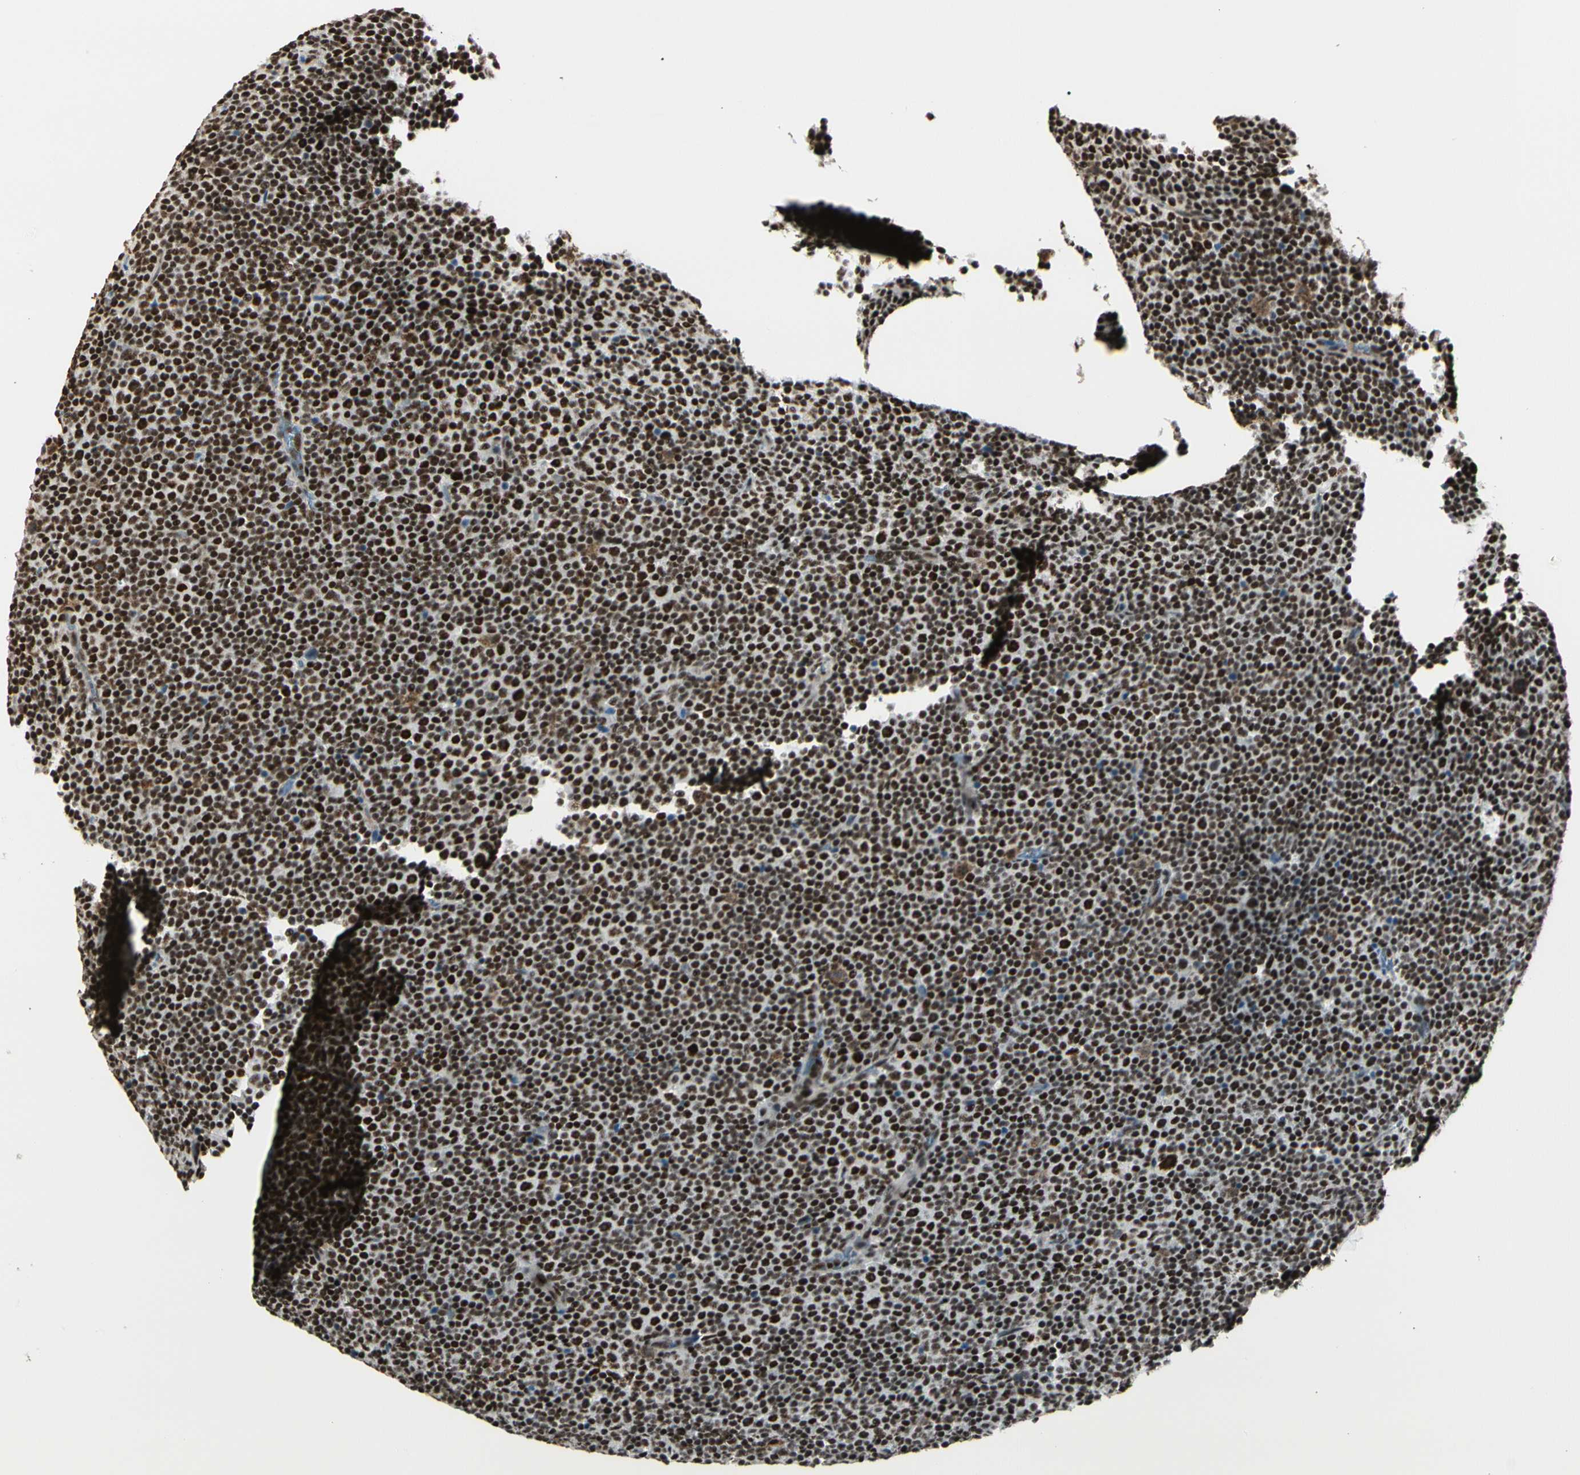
{"staining": {"intensity": "strong", "quantity": ">75%", "location": "nuclear"}, "tissue": "lymphoma", "cell_type": "Tumor cells", "image_type": "cancer", "snomed": [{"axis": "morphology", "description": "Malignant lymphoma, non-Hodgkin's type, Low grade"}, {"axis": "topography", "description": "Lymph node"}], "caption": "Immunohistochemistry (IHC) photomicrograph of neoplastic tissue: human lymphoma stained using immunohistochemistry (IHC) displays high levels of strong protein expression localized specifically in the nuclear of tumor cells, appearing as a nuclear brown color.", "gene": "HEXIM1", "patient": {"sex": "female", "age": 67}}